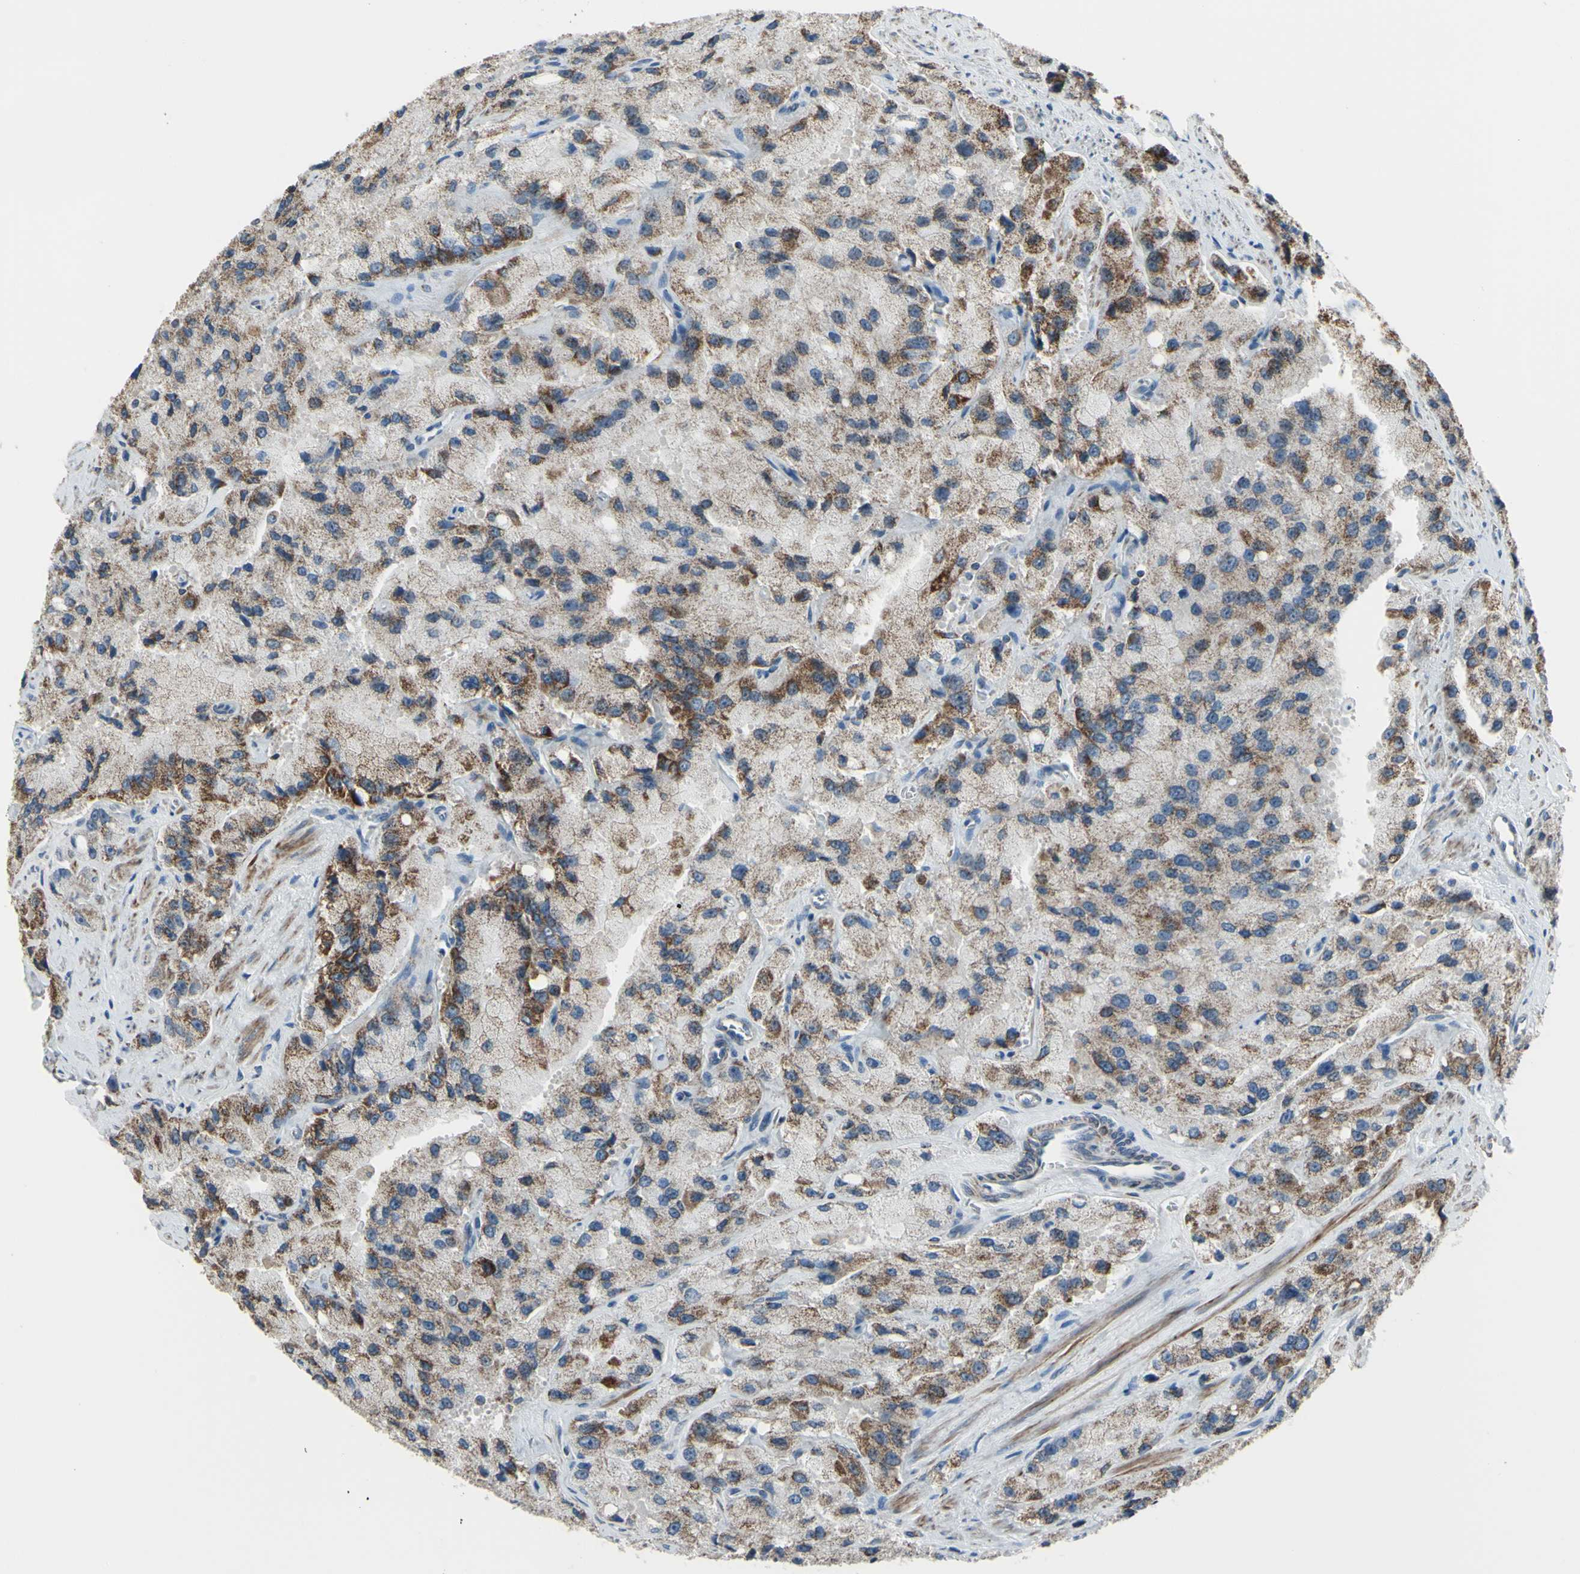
{"staining": {"intensity": "weak", "quantity": "25%-75%", "location": "cytoplasmic/membranous"}, "tissue": "prostate cancer", "cell_type": "Tumor cells", "image_type": "cancer", "snomed": [{"axis": "morphology", "description": "Adenocarcinoma, High grade"}, {"axis": "topography", "description": "Prostate"}], "caption": "High-power microscopy captured an immunohistochemistry (IHC) histopathology image of high-grade adenocarcinoma (prostate), revealing weak cytoplasmic/membranous expression in approximately 25%-75% of tumor cells. The staining was performed using DAB to visualize the protein expression in brown, while the nuclei were stained in blue with hematoxylin (Magnification: 20x).", "gene": "FAM171B", "patient": {"sex": "male", "age": 58}}